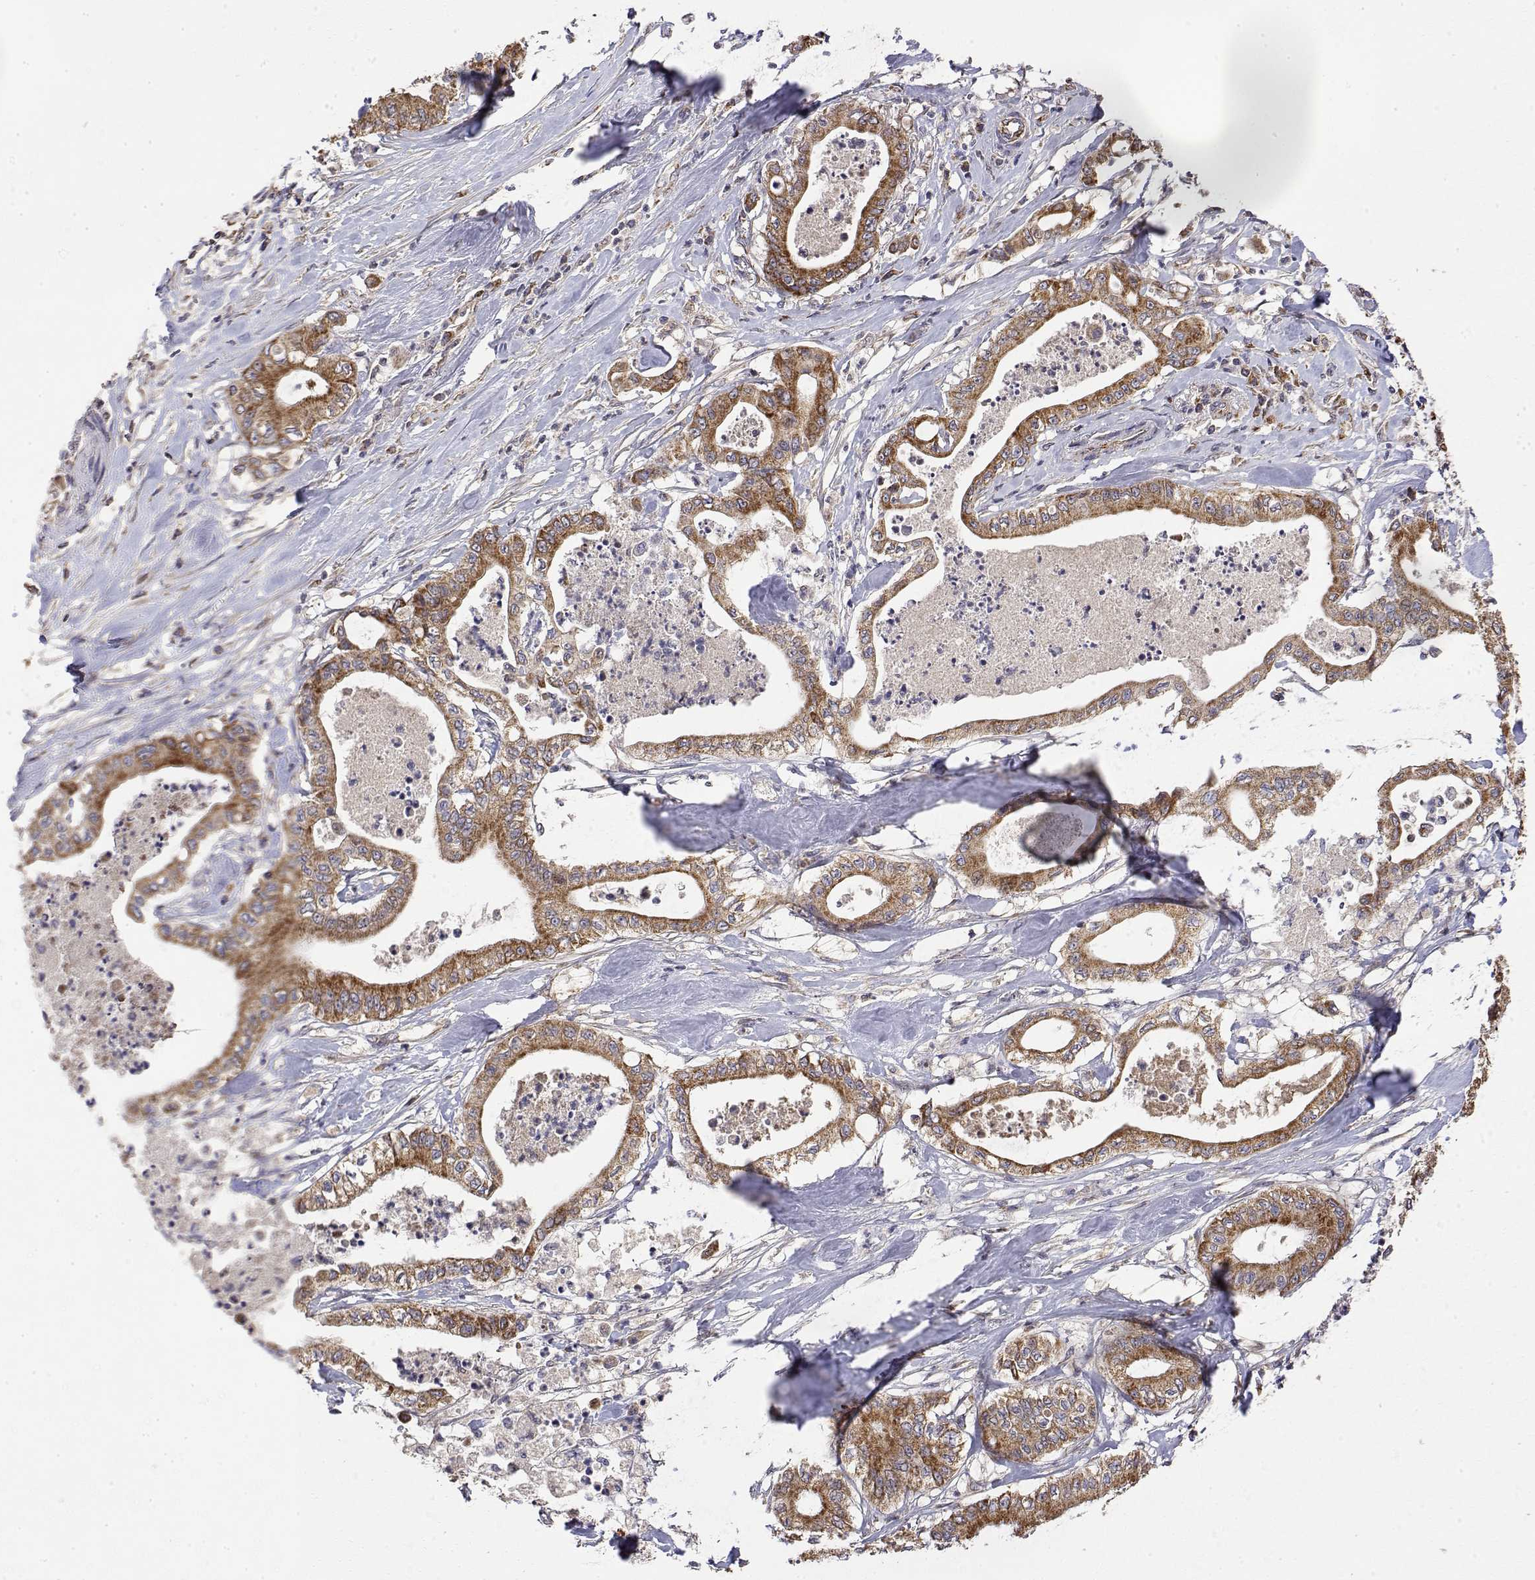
{"staining": {"intensity": "moderate", "quantity": ">75%", "location": "cytoplasmic/membranous"}, "tissue": "pancreatic cancer", "cell_type": "Tumor cells", "image_type": "cancer", "snomed": [{"axis": "morphology", "description": "Adenocarcinoma, NOS"}, {"axis": "topography", "description": "Pancreas"}], "caption": "IHC (DAB (3,3'-diaminobenzidine)) staining of human pancreatic cancer (adenocarcinoma) exhibits moderate cytoplasmic/membranous protein expression in approximately >75% of tumor cells.", "gene": "GADD45GIP1", "patient": {"sex": "male", "age": 71}}